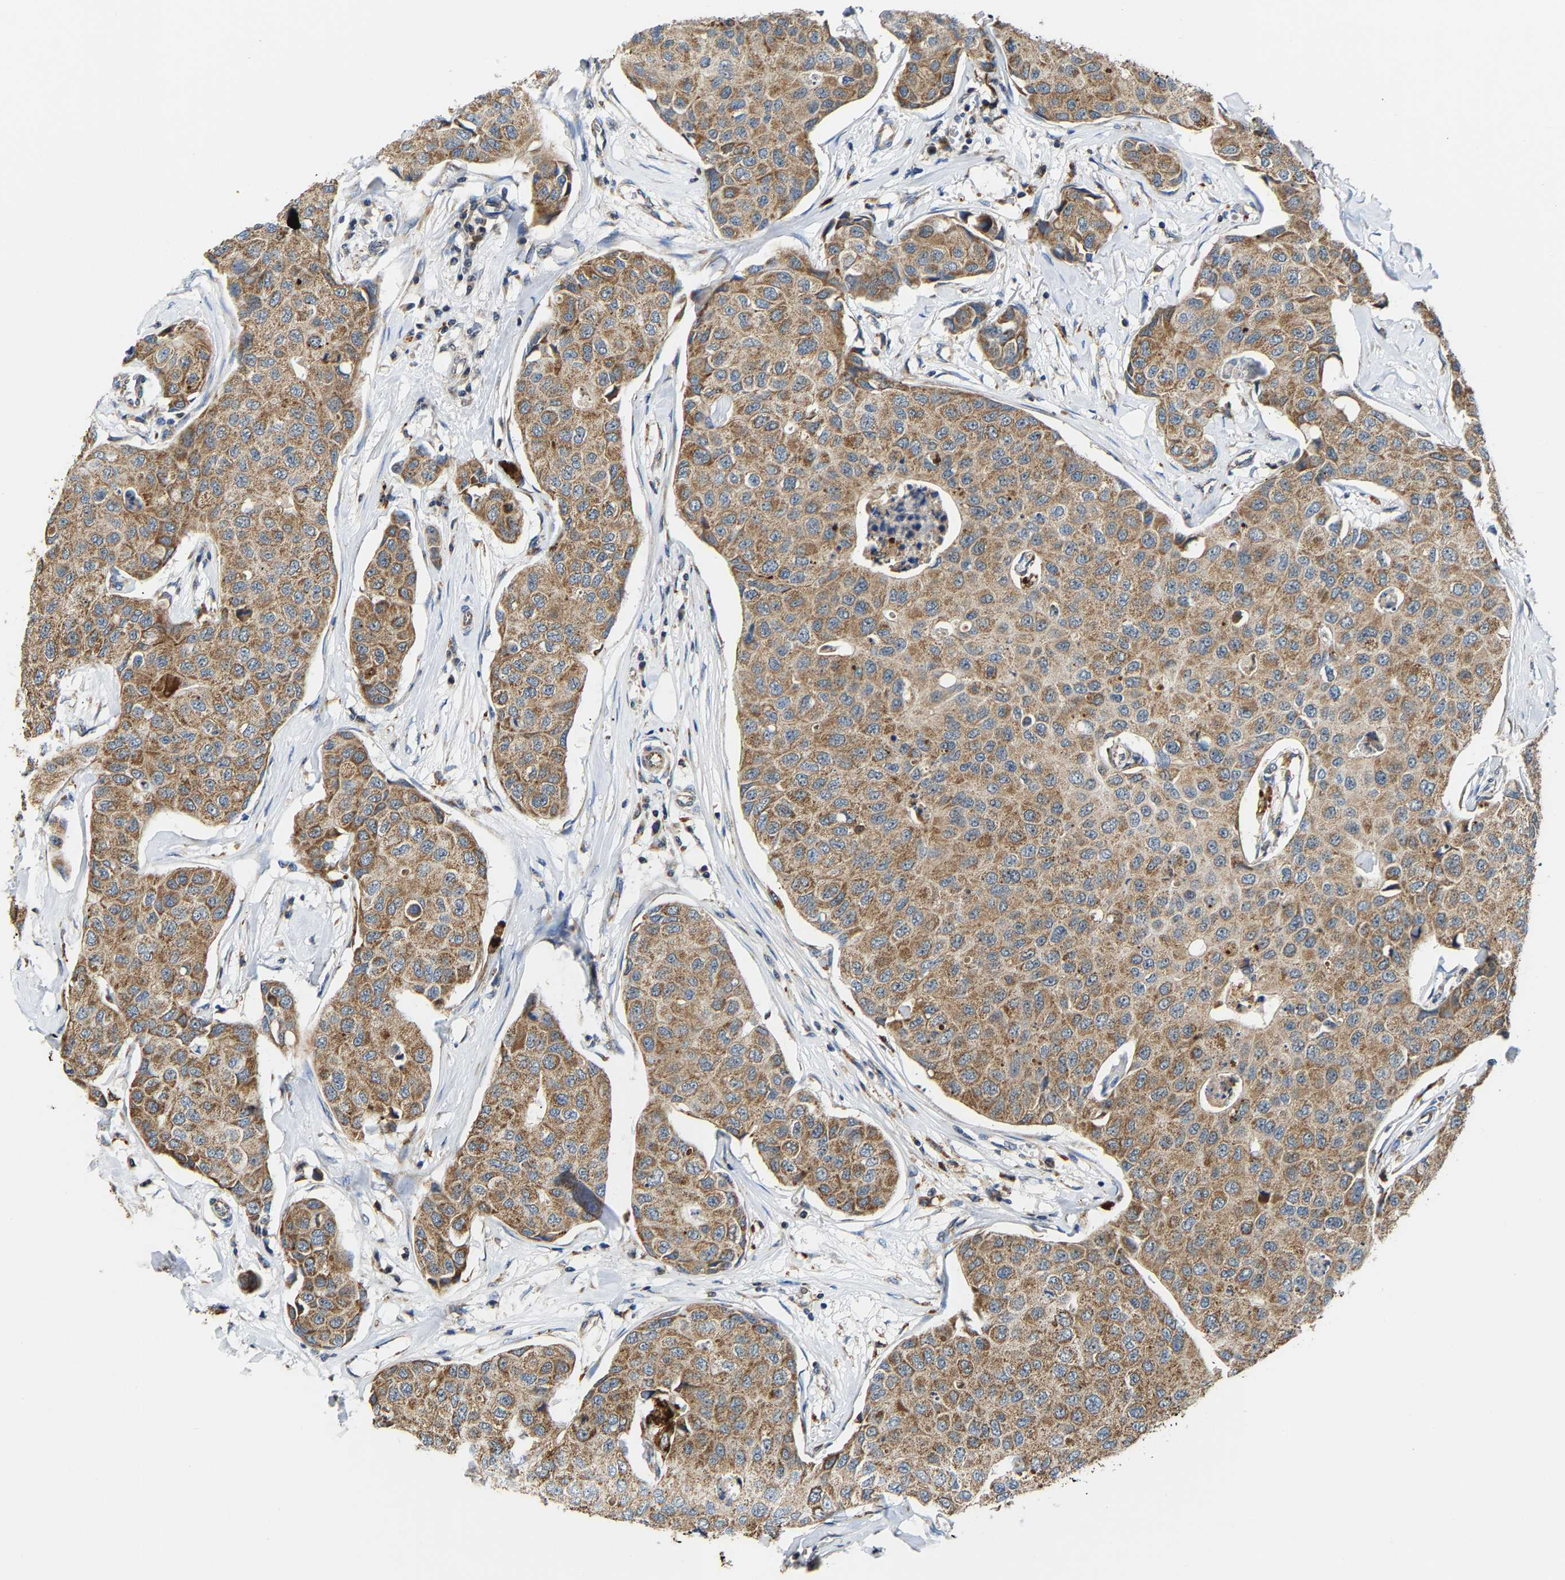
{"staining": {"intensity": "moderate", "quantity": ">75%", "location": "cytoplasmic/membranous"}, "tissue": "breast cancer", "cell_type": "Tumor cells", "image_type": "cancer", "snomed": [{"axis": "morphology", "description": "Duct carcinoma"}, {"axis": "topography", "description": "Breast"}], "caption": "Tumor cells reveal moderate cytoplasmic/membranous expression in about >75% of cells in breast intraductal carcinoma.", "gene": "GIMAP7", "patient": {"sex": "female", "age": 80}}